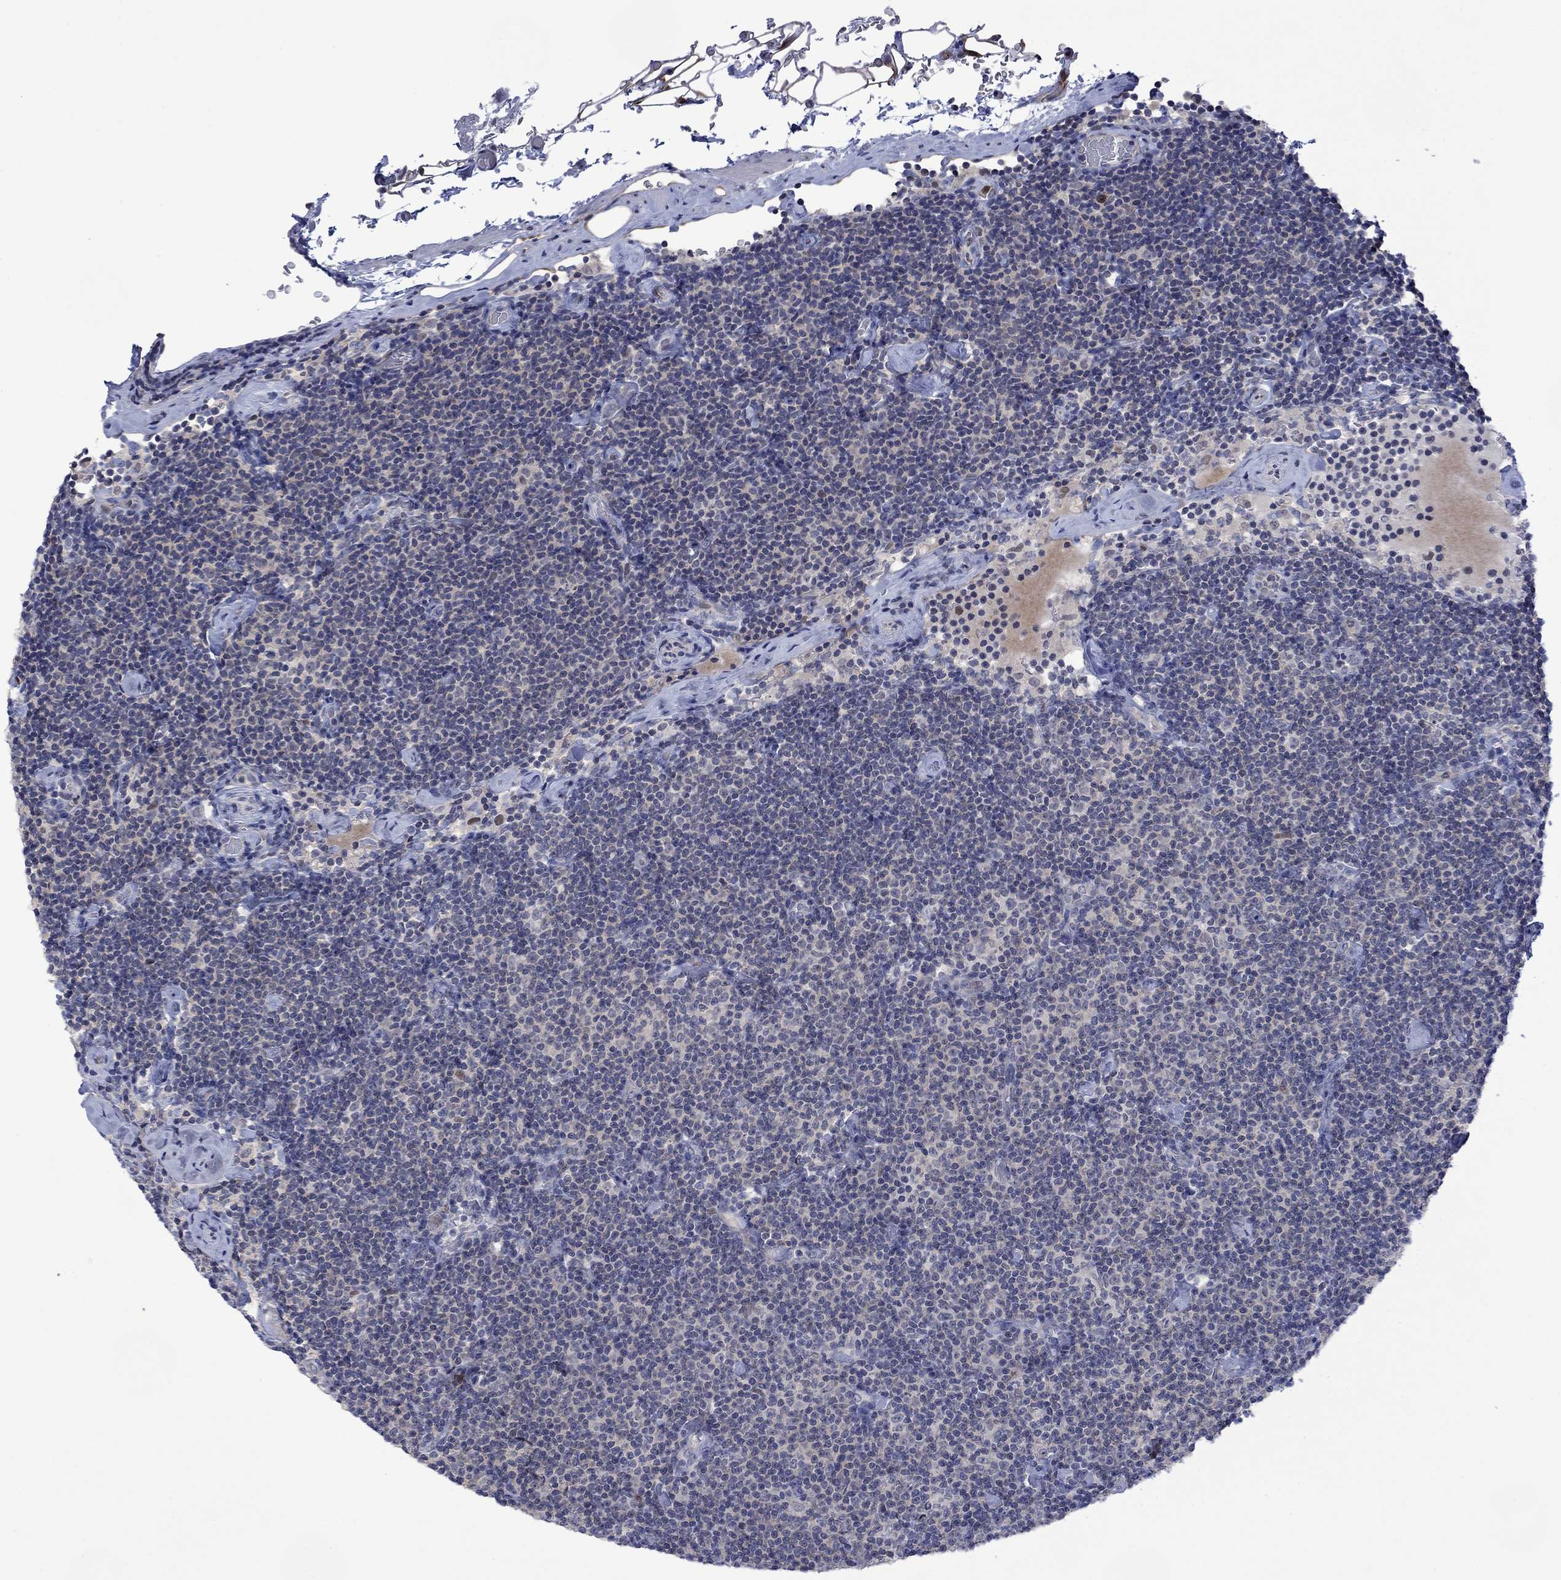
{"staining": {"intensity": "negative", "quantity": "none", "location": "none"}, "tissue": "lymphoma", "cell_type": "Tumor cells", "image_type": "cancer", "snomed": [{"axis": "morphology", "description": "Malignant lymphoma, non-Hodgkin's type, Low grade"}, {"axis": "topography", "description": "Lymph node"}], "caption": "Immunohistochemistry (IHC) photomicrograph of neoplastic tissue: human lymphoma stained with DAB exhibits no significant protein positivity in tumor cells.", "gene": "AGL", "patient": {"sex": "male", "age": 81}}